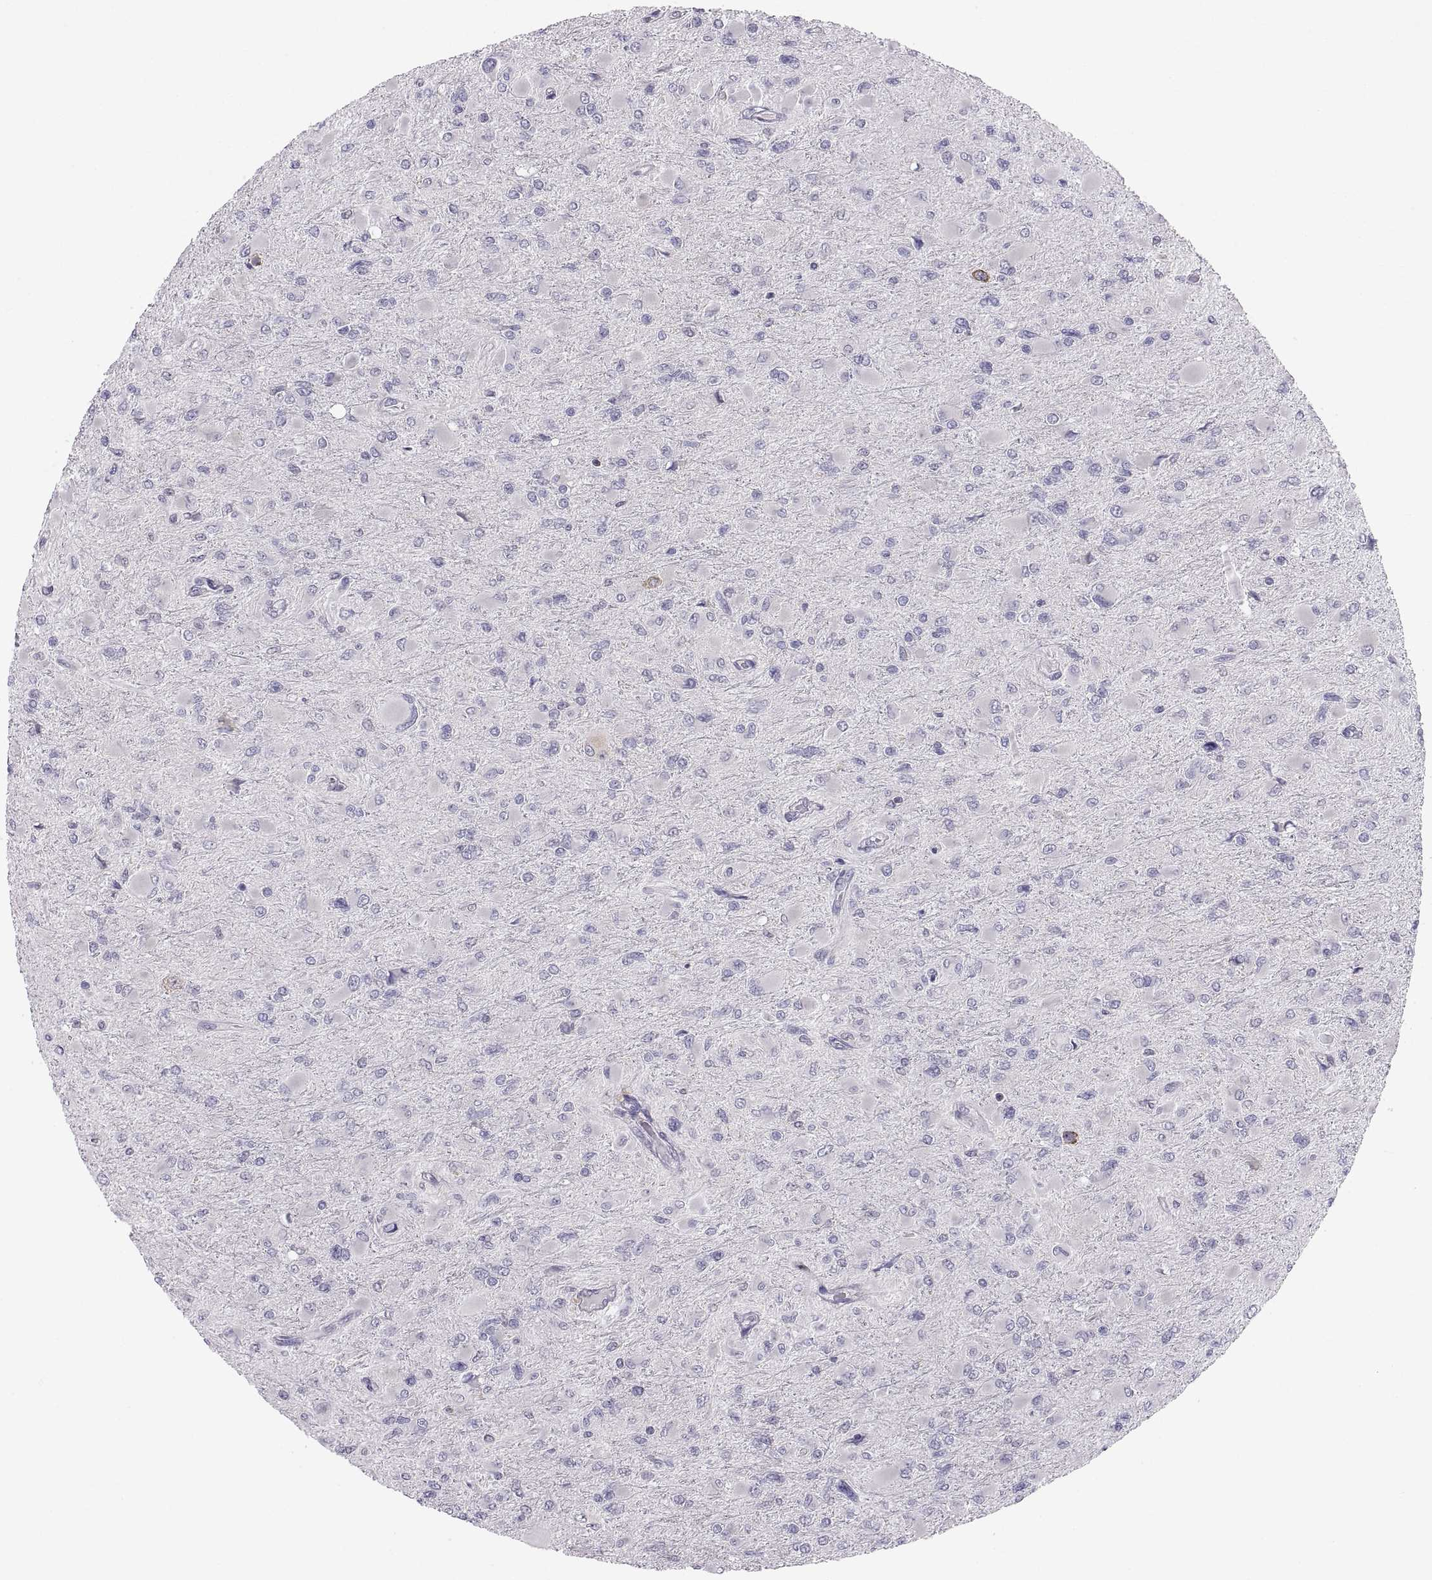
{"staining": {"intensity": "negative", "quantity": "none", "location": "none"}, "tissue": "glioma", "cell_type": "Tumor cells", "image_type": "cancer", "snomed": [{"axis": "morphology", "description": "Glioma, malignant, High grade"}, {"axis": "topography", "description": "Cerebral cortex"}], "caption": "Immunohistochemistry (IHC) histopathology image of human glioma stained for a protein (brown), which reveals no staining in tumor cells.", "gene": "ERO1A", "patient": {"sex": "female", "age": 36}}